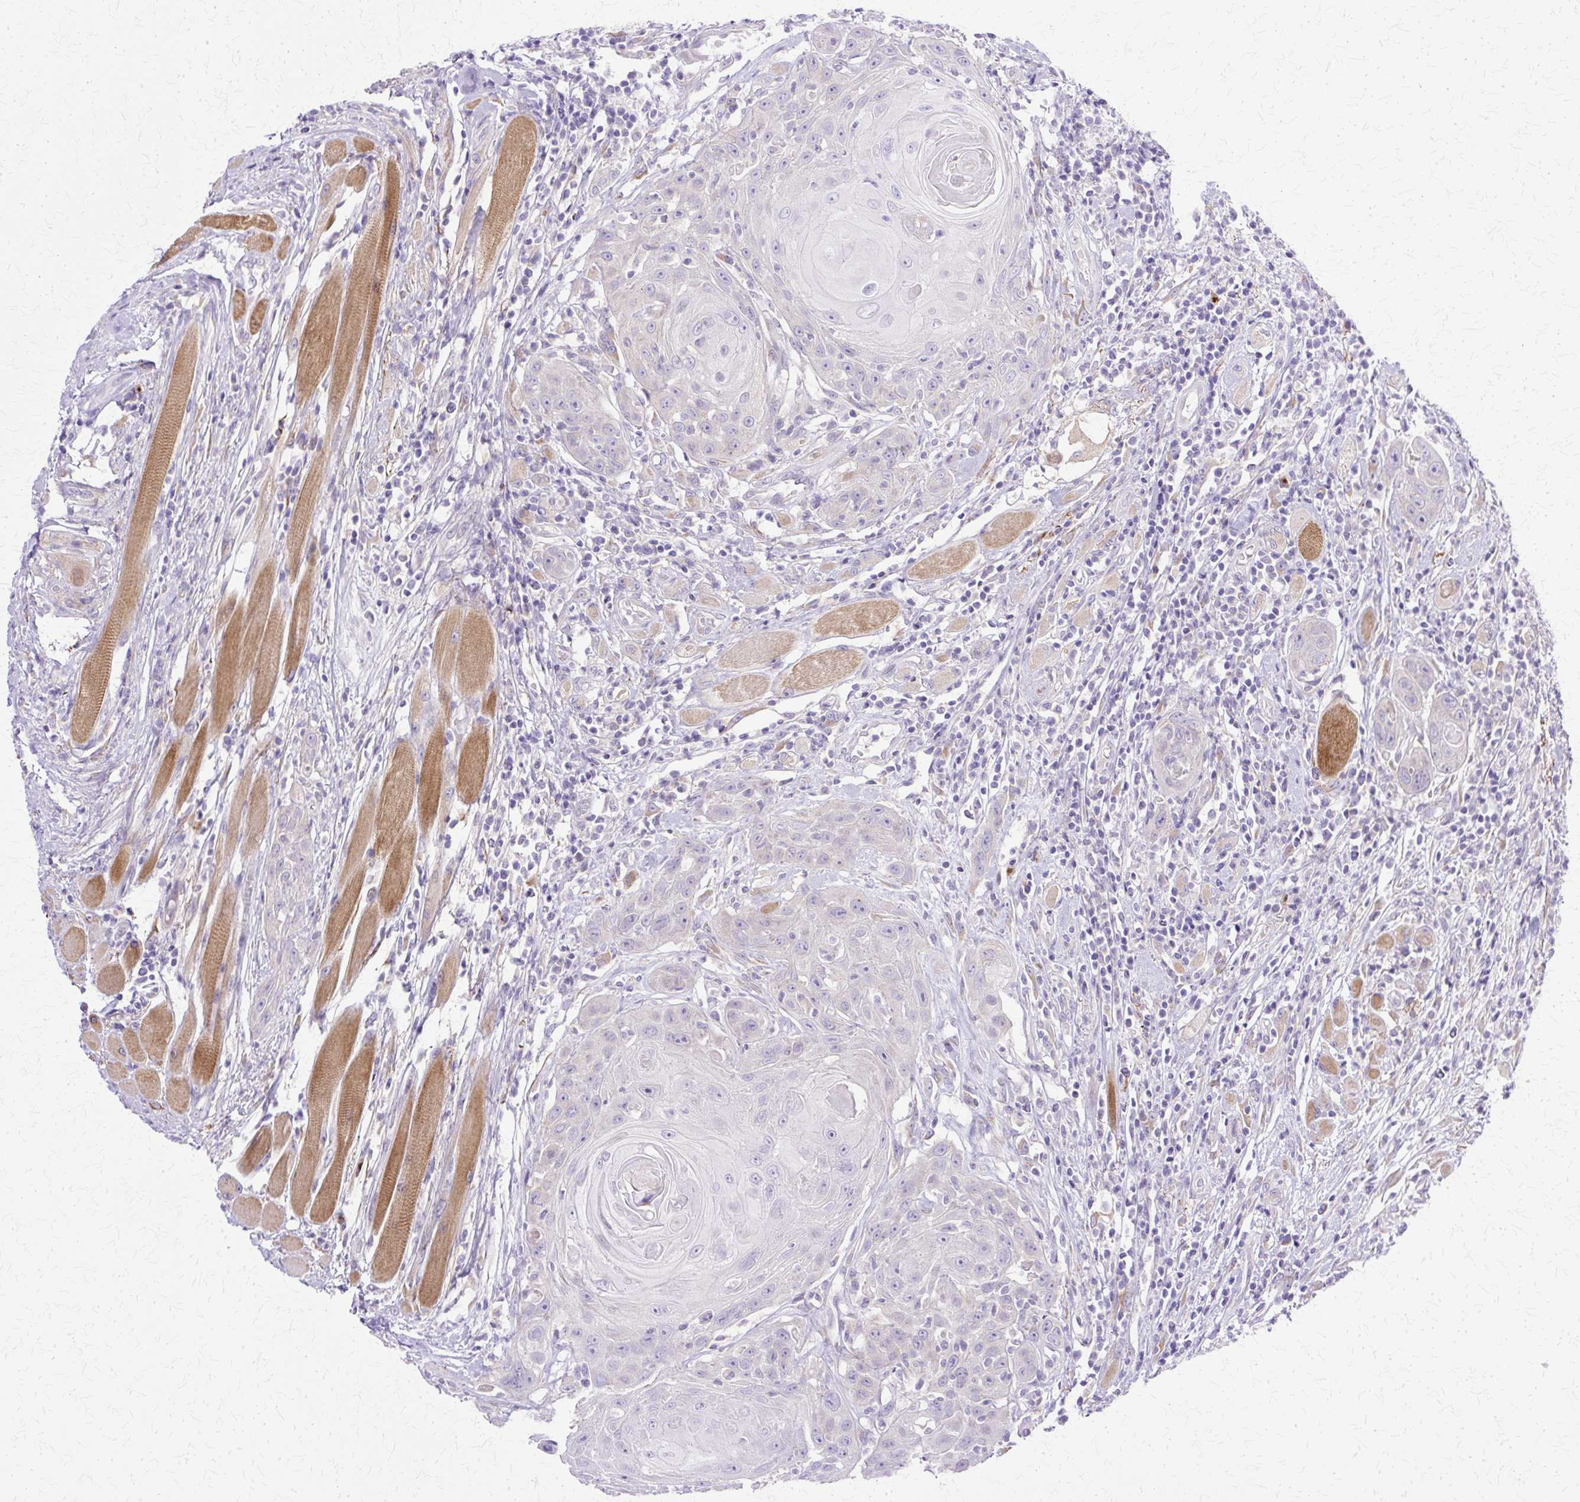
{"staining": {"intensity": "negative", "quantity": "none", "location": "none"}, "tissue": "head and neck cancer", "cell_type": "Tumor cells", "image_type": "cancer", "snomed": [{"axis": "morphology", "description": "Squamous cell carcinoma, NOS"}, {"axis": "topography", "description": "Head-Neck"}], "caption": "A histopathology image of human squamous cell carcinoma (head and neck) is negative for staining in tumor cells.", "gene": "TBC1D3G", "patient": {"sex": "female", "age": 59}}